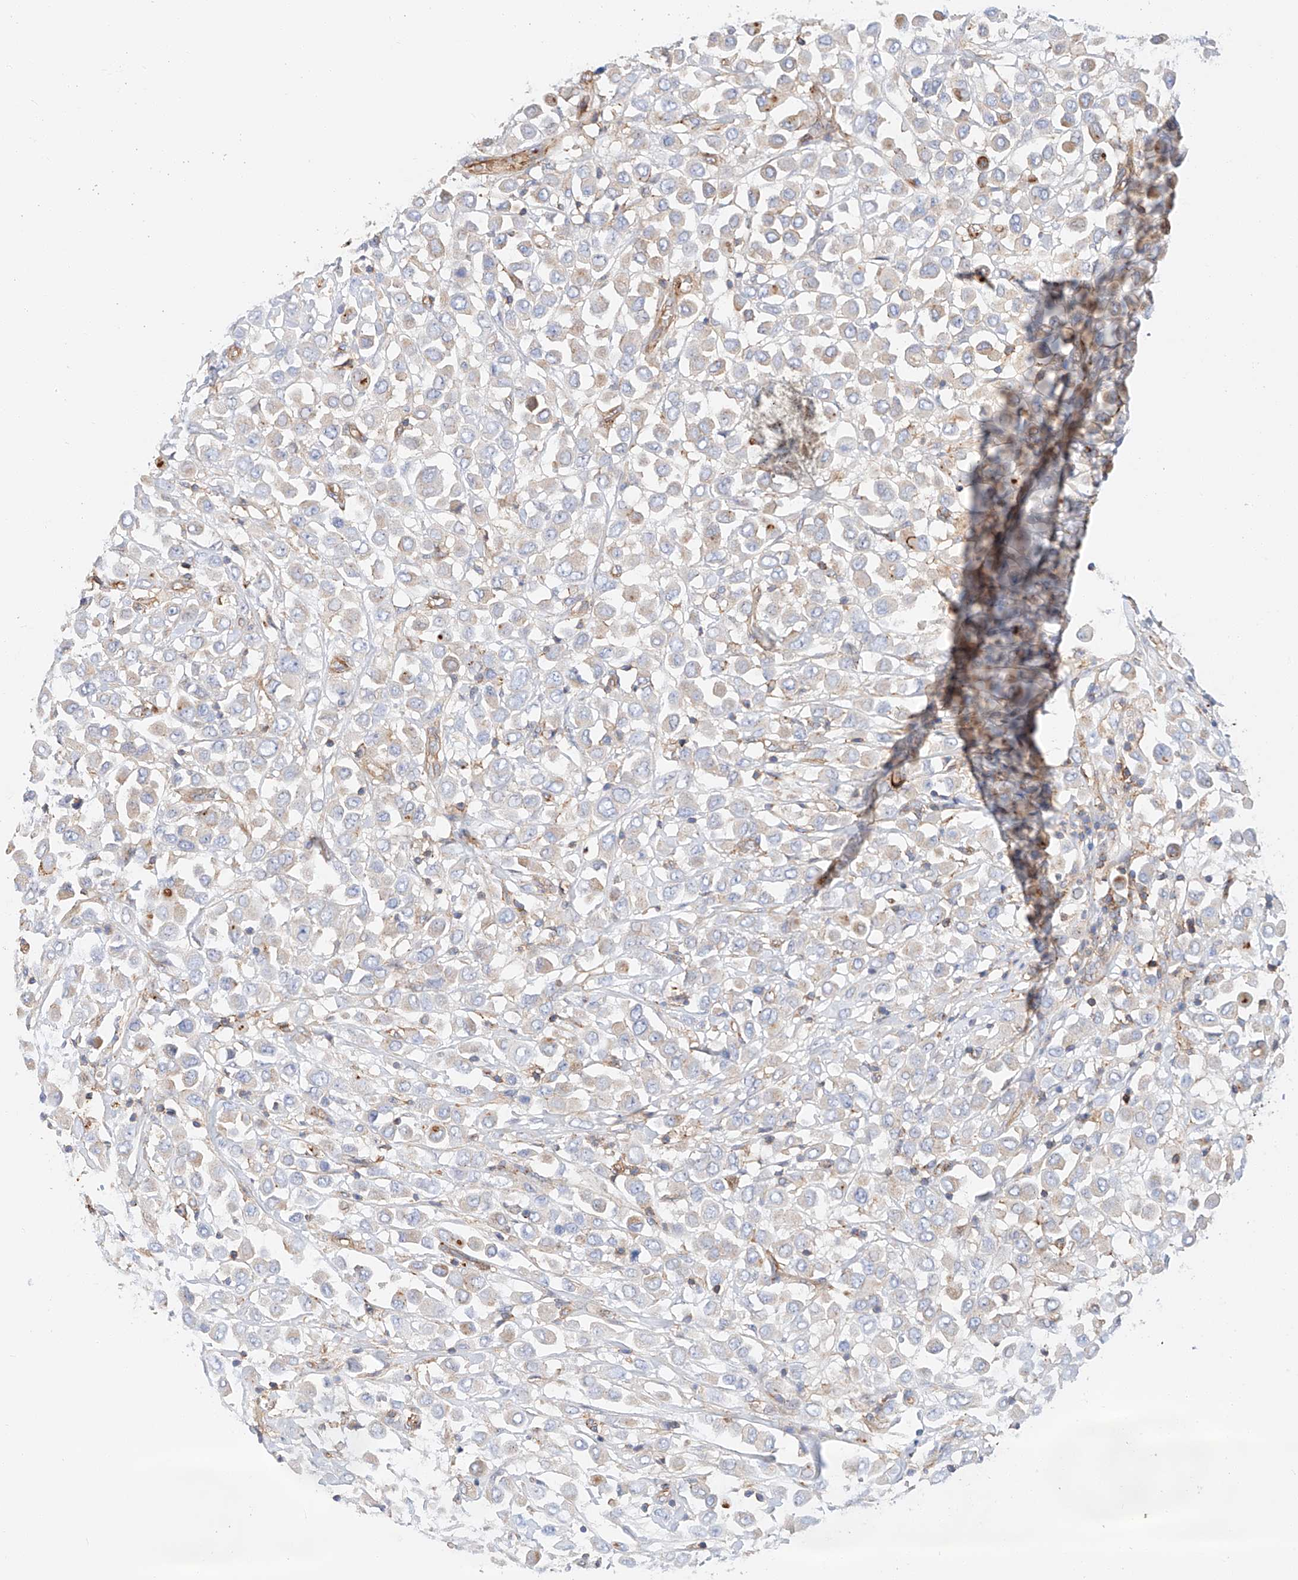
{"staining": {"intensity": "negative", "quantity": "none", "location": "none"}, "tissue": "breast cancer", "cell_type": "Tumor cells", "image_type": "cancer", "snomed": [{"axis": "morphology", "description": "Duct carcinoma"}, {"axis": "topography", "description": "Breast"}], "caption": "High power microscopy image of an immunohistochemistry (IHC) histopathology image of breast intraductal carcinoma, revealing no significant expression in tumor cells. (Brightfield microscopy of DAB (3,3'-diaminobenzidine) immunohistochemistry (IHC) at high magnification).", "gene": "HAUS4", "patient": {"sex": "female", "age": 61}}